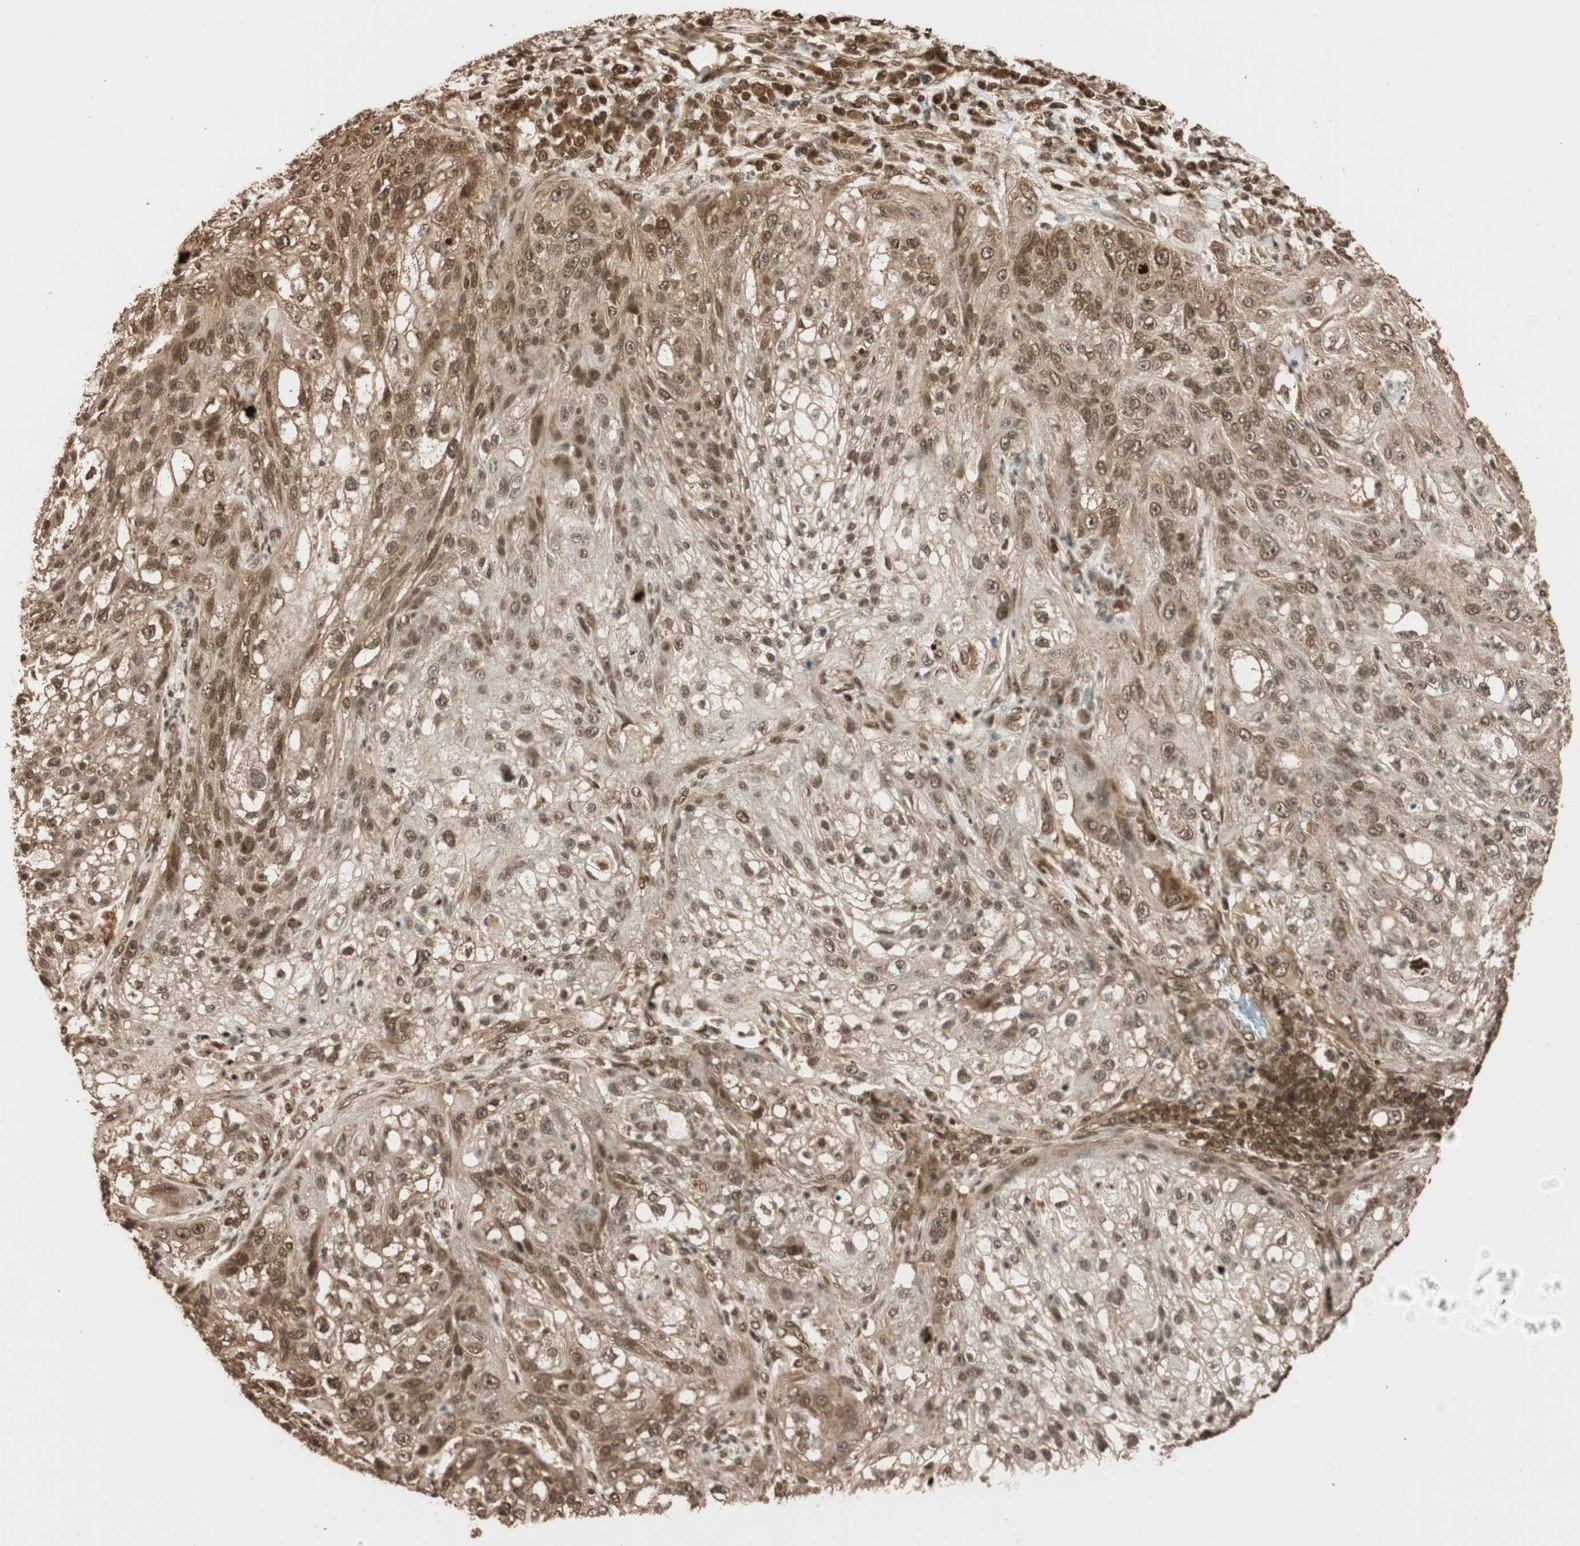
{"staining": {"intensity": "moderate", "quantity": ">75%", "location": "cytoplasmic/membranous,nuclear"}, "tissue": "lung cancer", "cell_type": "Tumor cells", "image_type": "cancer", "snomed": [{"axis": "morphology", "description": "Inflammation, NOS"}, {"axis": "morphology", "description": "Squamous cell carcinoma, NOS"}, {"axis": "topography", "description": "Lymph node"}, {"axis": "topography", "description": "Soft tissue"}, {"axis": "topography", "description": "Lung"}], "caption": "The image shows a brown stain indicating the presence of a protein in the cytoplasmic/membranous and nuclear of tumor cells in squamous cell carcinoma (lung). Immunohistochemistry (ihc) stains the protein of interest in brown and the nuclei are stained blue.", "gene": "ALKBH5", "patient": {"sex": "male", "age": 66}}